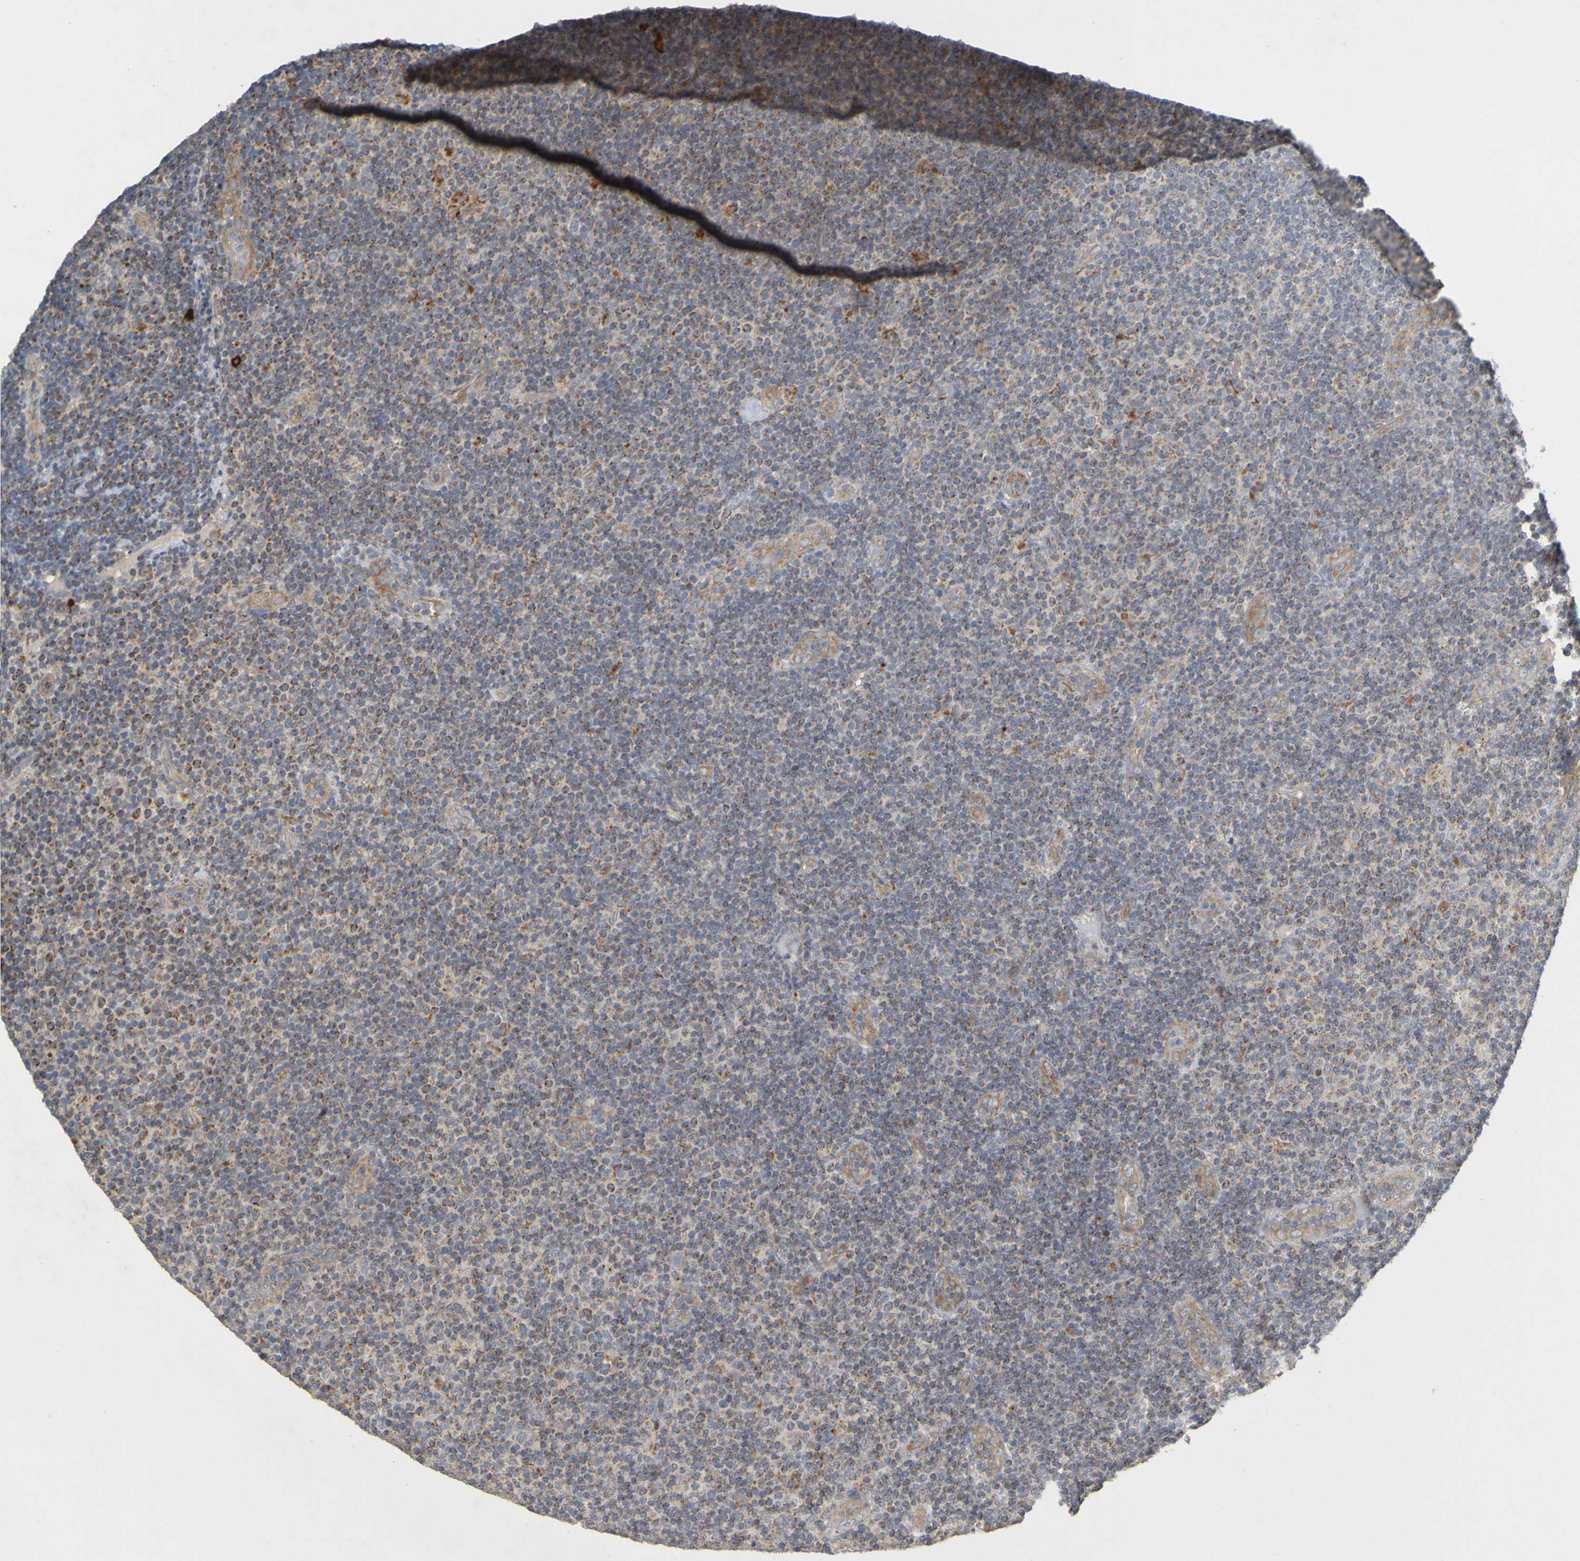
{"staining": {"intensity": "moderate", "quantity": "25%-75%", "location": "cytoplasmic/membranous"}, "tissue": "lymphoma", "cell_type": "Tumor cells", "image_type": "cancer", "snomed": [{"axis": "morphology", "description": "Malignant lymphoma, non-Hodgkin's type, Low grade"}, {"axis": "topography", "description": "Lymph node"}], "caption": "Immunohistochemistry histopathology image of human malignant lymphoma, non-Hodgkin's type (low-grade) stained for a protein (brown), which reveals medium levels of moderate cytoplasmic/membranous staining in about 25%-75% of tumor cells.", "gene": "B3GAT2", "patient": {"sex": "male", "age": 83}}